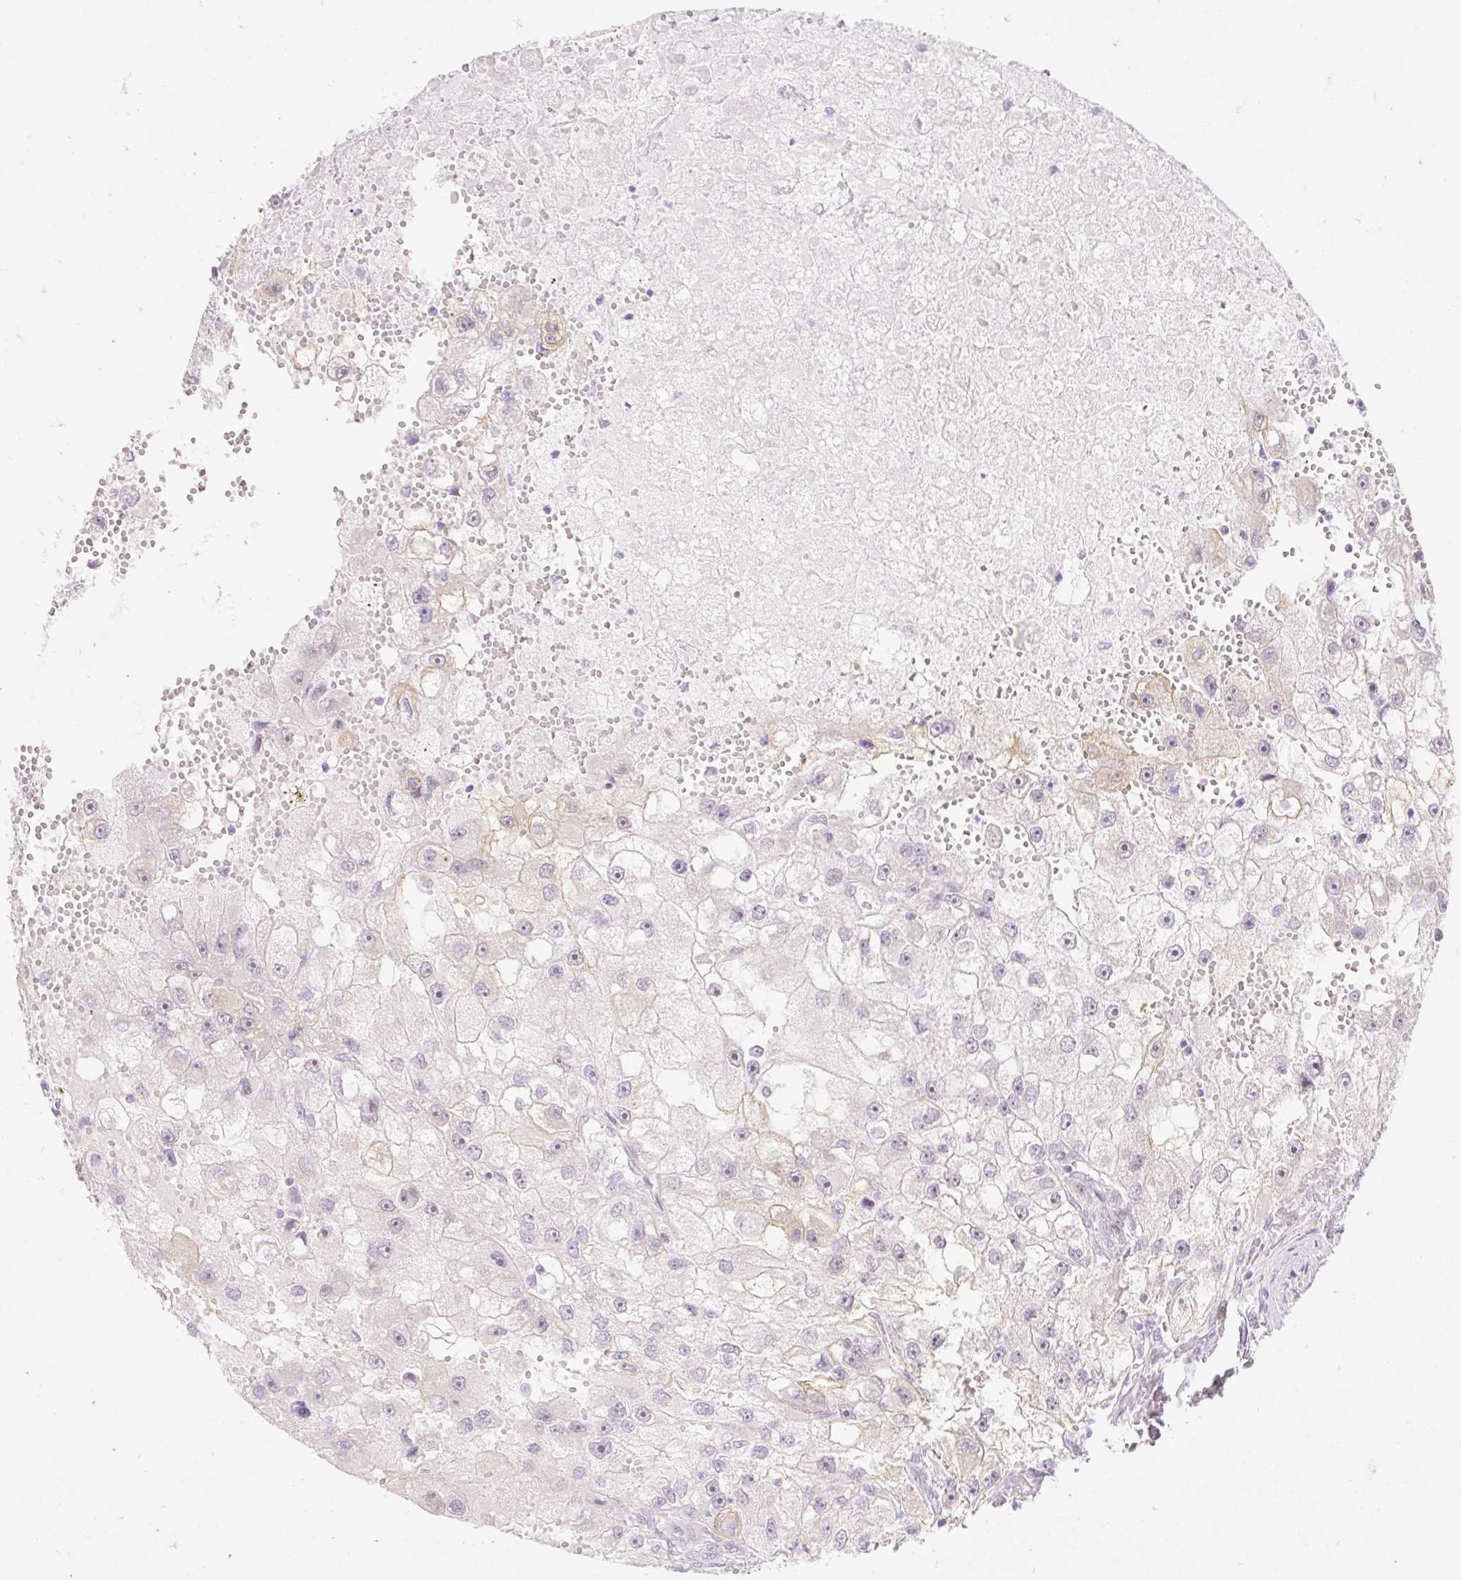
{"staining": {"intensity": "negative", "quantity": "none", "location": "none"}, "tissue": "renal cancer", "cell_type": "Tumor cells", "image_type": "cancer", "snomed": [{"axis": "morphology", "description": "Adenocarcinoma, NOS"}, {"axis": "topography", "description": "Kidney"}], "caption": "This image is of renal cancer (adenocarcinoma) stained with immunohistochemistry (IHC) to label a protein in brown with the nuclei are counter-stained blue. There is no expression in tumor cells.", "gene": "H2BW1", "patient": {"sex": "male", "age": 63}}